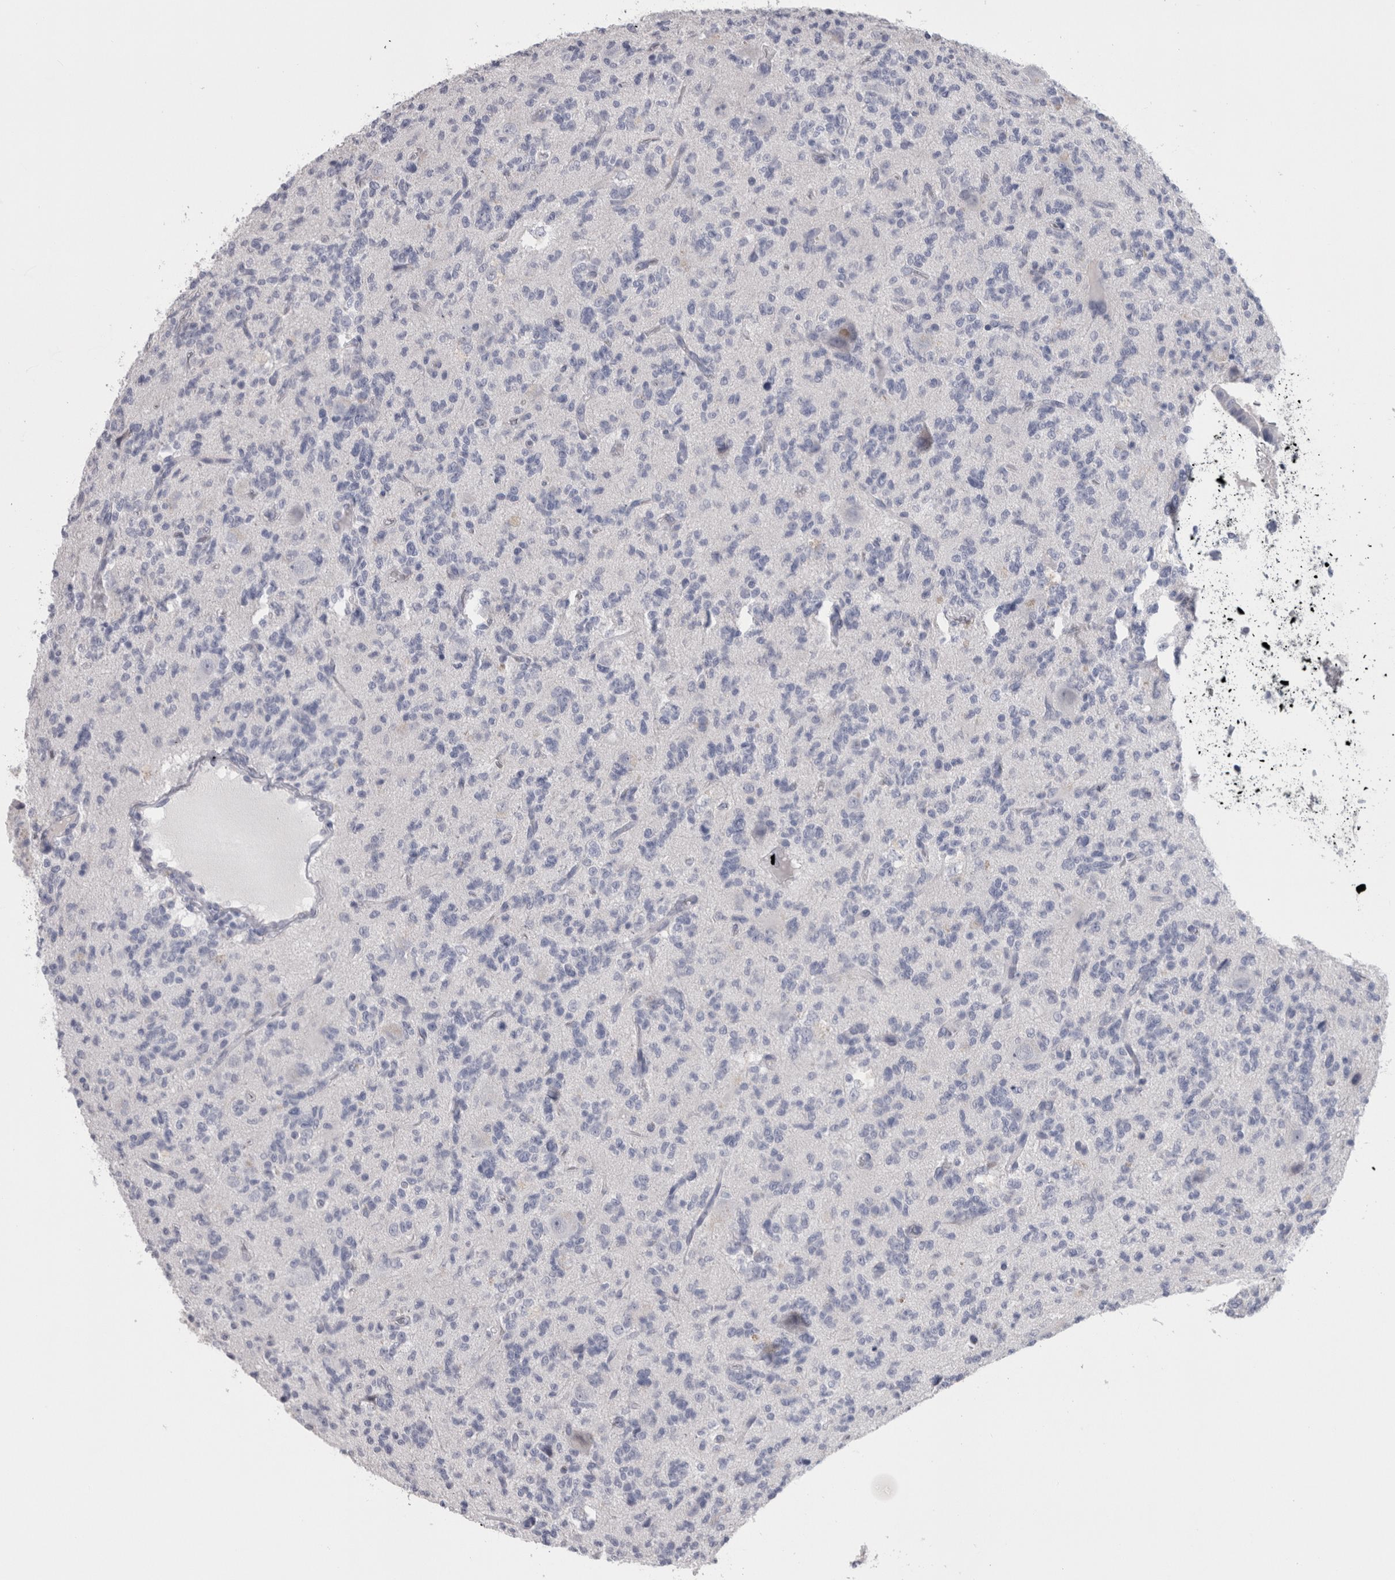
{"staining": {"intensity": "negative", "quantity": "none", "location": "none"}, "tissue": "glioma", "cell_type": "Tumor cells", "image_type": "cancer", "snomed": [{"axis": "morphology", "description": "Glioma, malignant, High grade"}, {"axis": "topography", "description": "Brain"}], "caption": "Immunohistochemistry (IHC) of human glioma displays no staining in tumor cells.", "gene": "MSMB", "patient": {"sex": "female", "age": 62}}